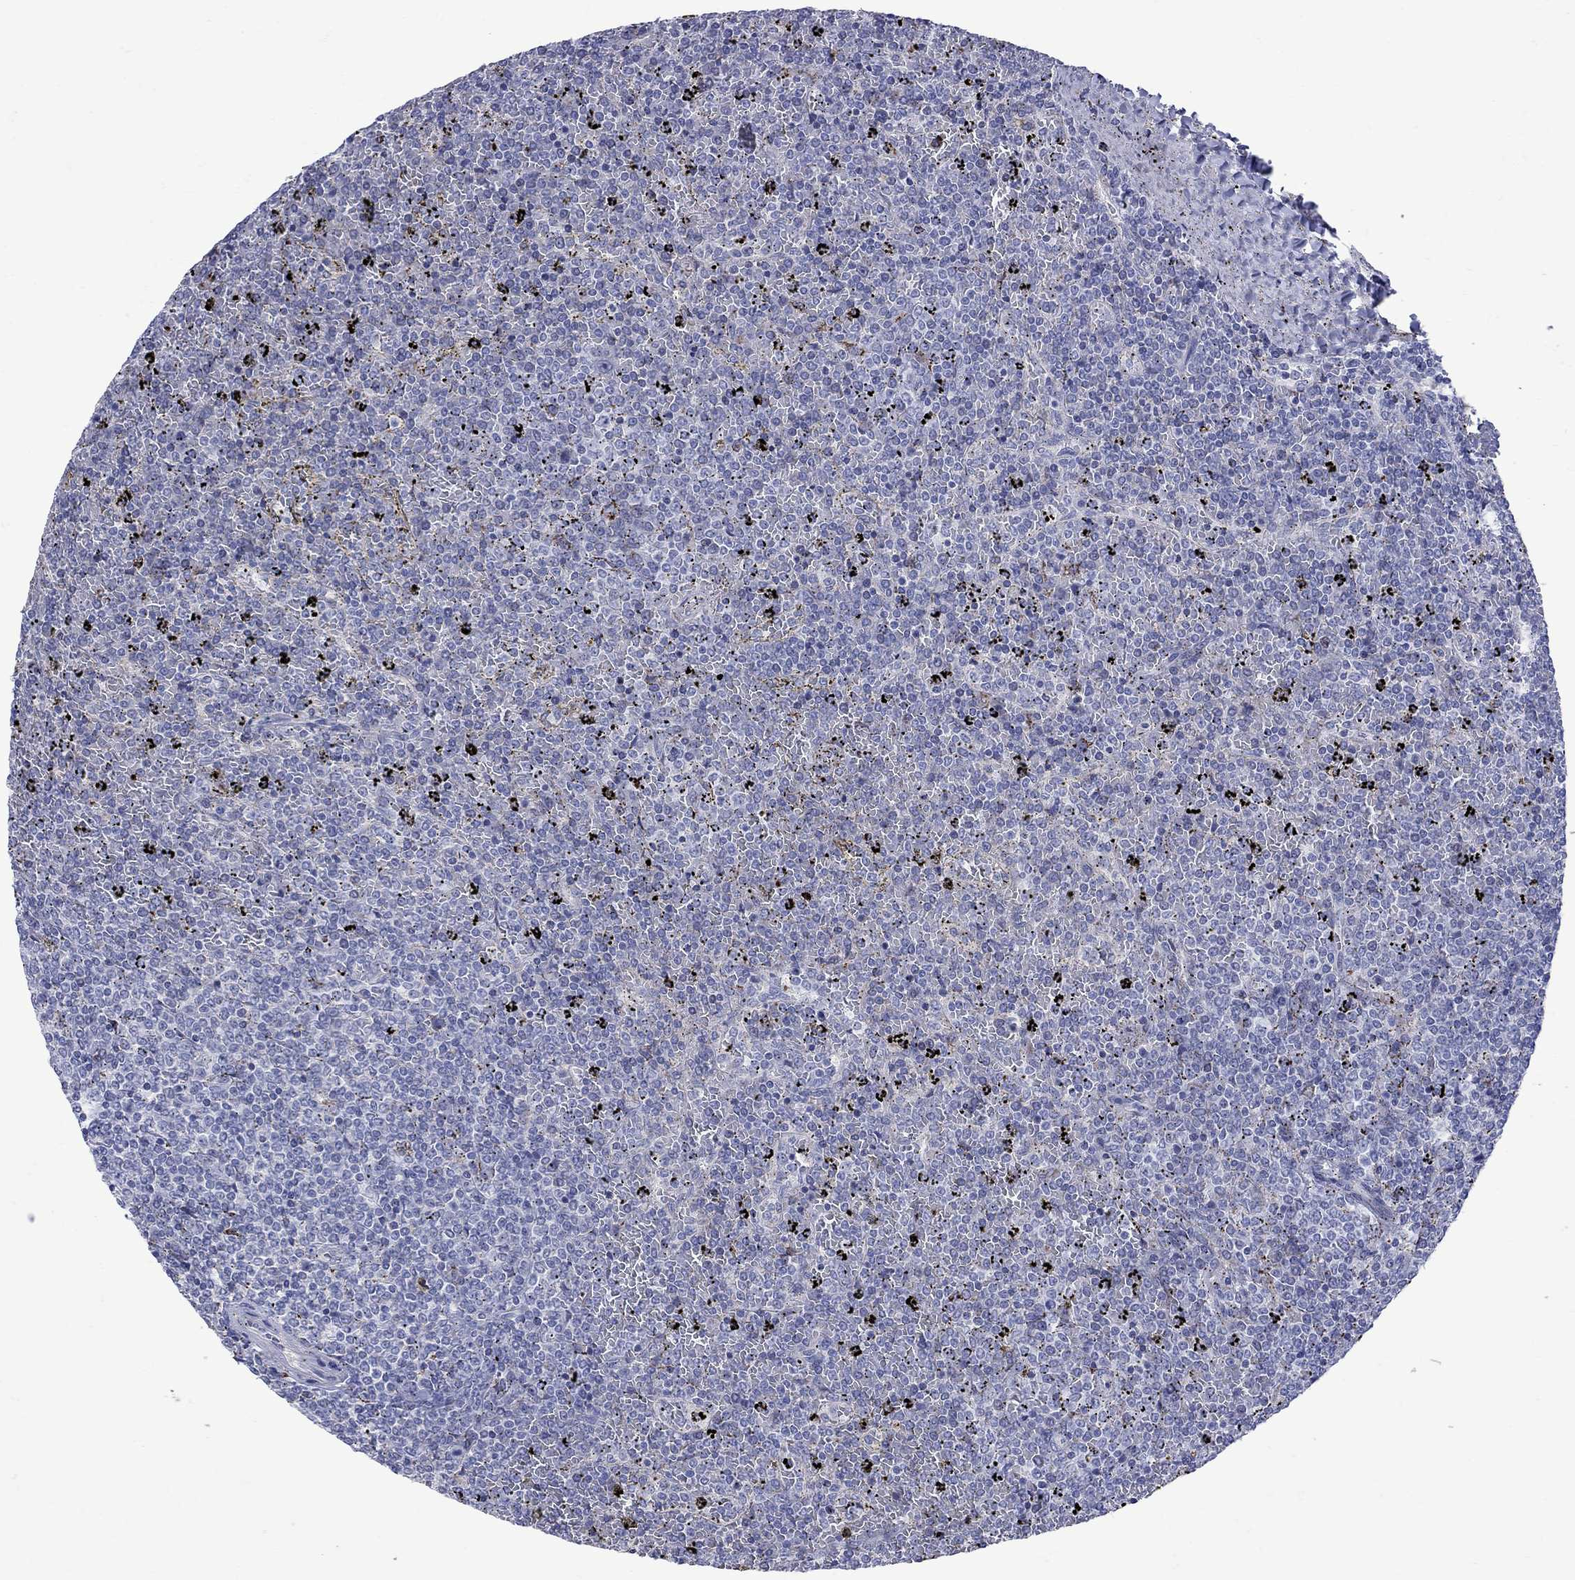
{"staining": {"intensity": "negative", "quantity": "none", "location": "none"}, "tissue": "lymphoma", "cell_type": "Tumor cells", "image_type": "cancer", "snomed": [{"axis": "morphology", "description": "Malignant lymphoma, non-Hodgkin's type, Low grade"}, {"axis": "topography", "description": "Spleen"}], "caption": "Immunohistochemistry (IHC) micrograph of neoplastic tissue: human malignant lymphoma, non-Hodgkin's type (low-grade) stained with DAB (3,3'-diaminobenzidine) shows no significant protein positivity in tumor cells.", "gene": "SESTD1", "patient": {"sex": "female", "age": 77}}